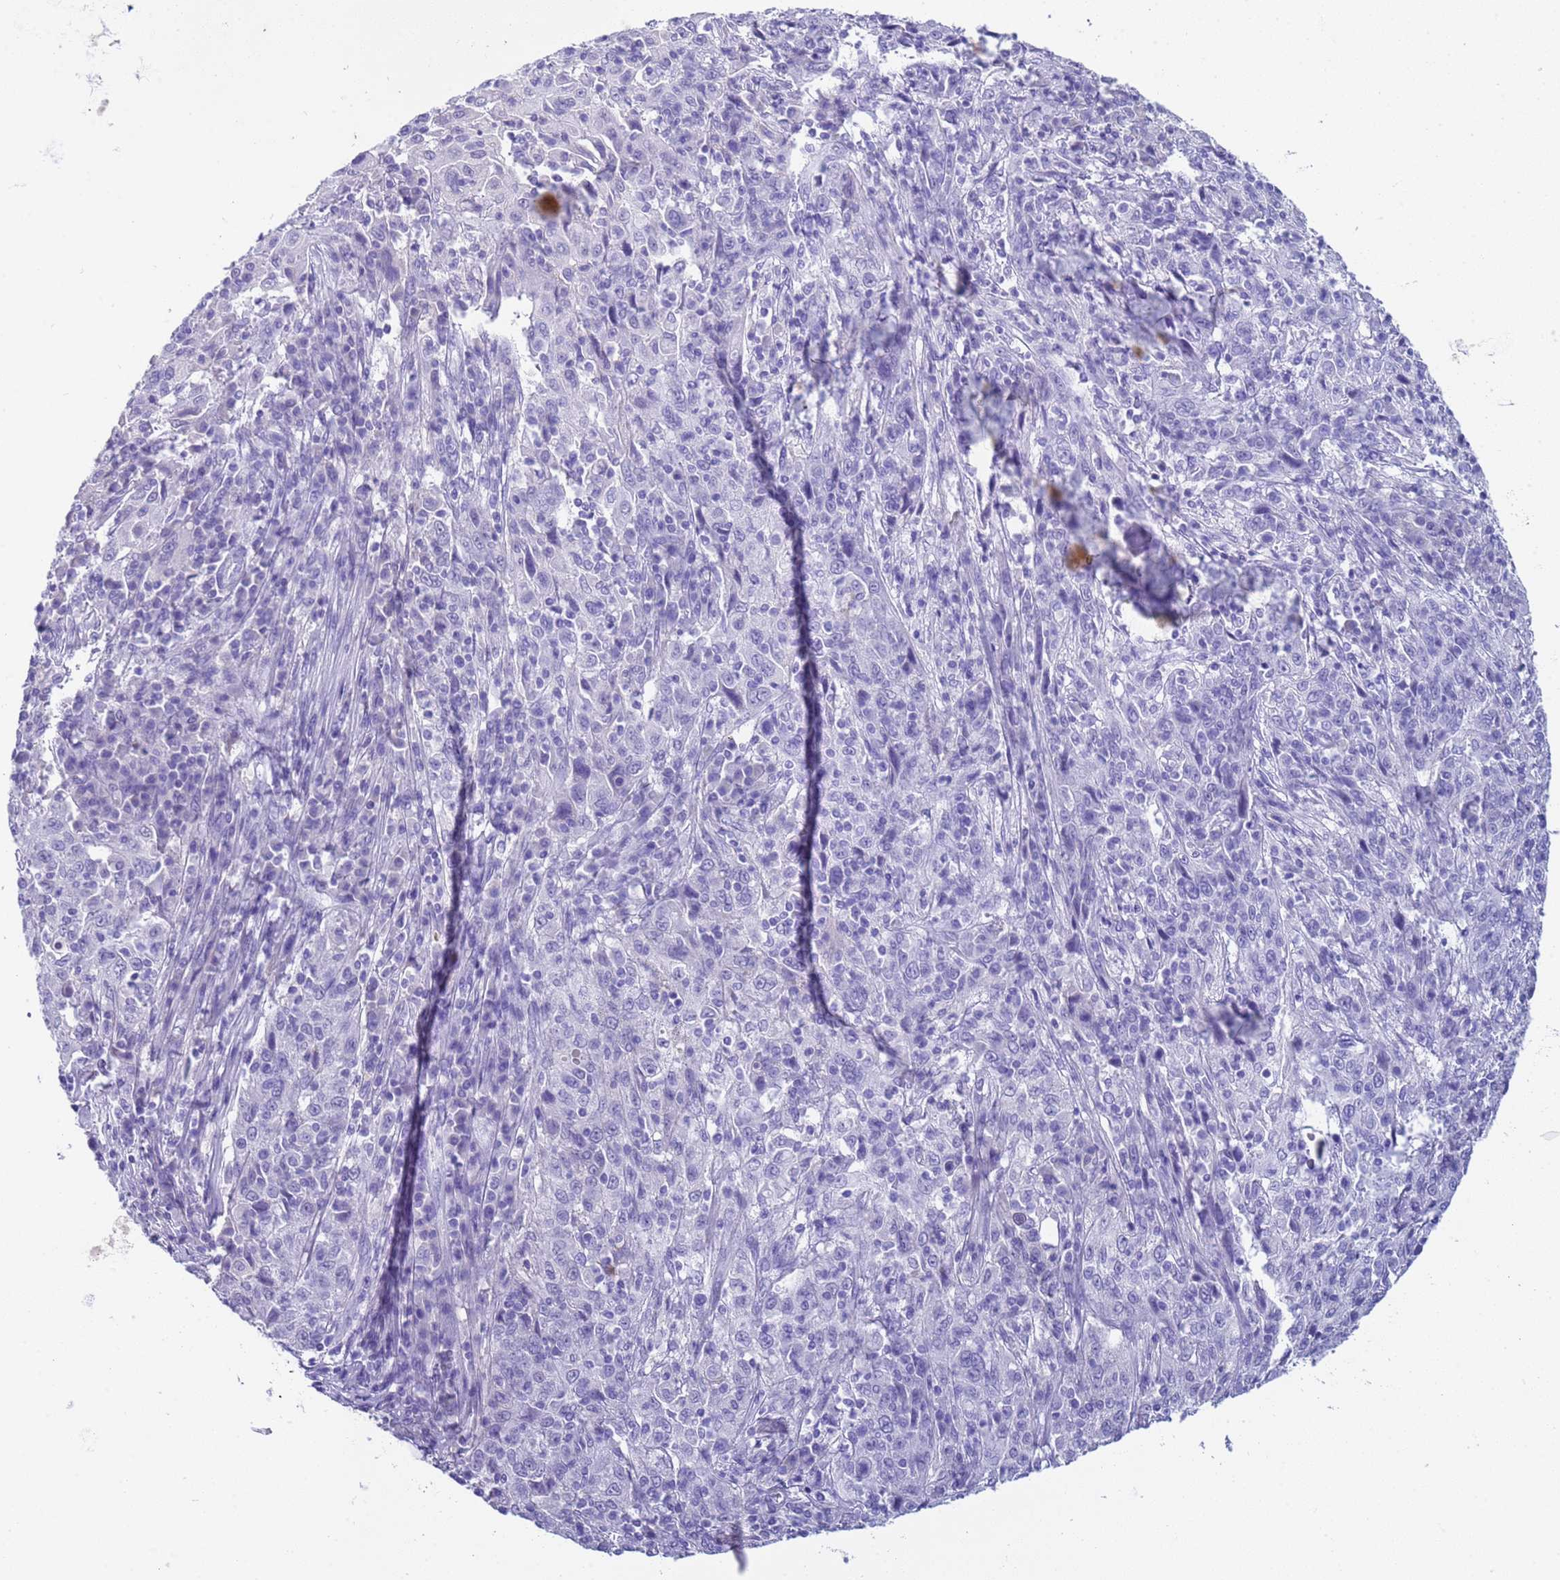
{"staining": {"intensity": "negative", "quantity": "none", "location": "none"}, "tissue": "cervical cancer", "cell_type": "Tumor cells", "image_type": "cancer", "snomed": [{"axis": "morphology", "description": "Squamous cell carcinoma, NOS"}, {"axis": "topography", "description": "Cervix"}], "caption": "Immunohistochemistry (IHC) histopathology image of neoplastic tissue: cervical squamous cell carcinoma stained with DAB displays no significant protein expression in tumor cells.", "gene": "CKM", "patient": {"sex": "female", "age": 46}}